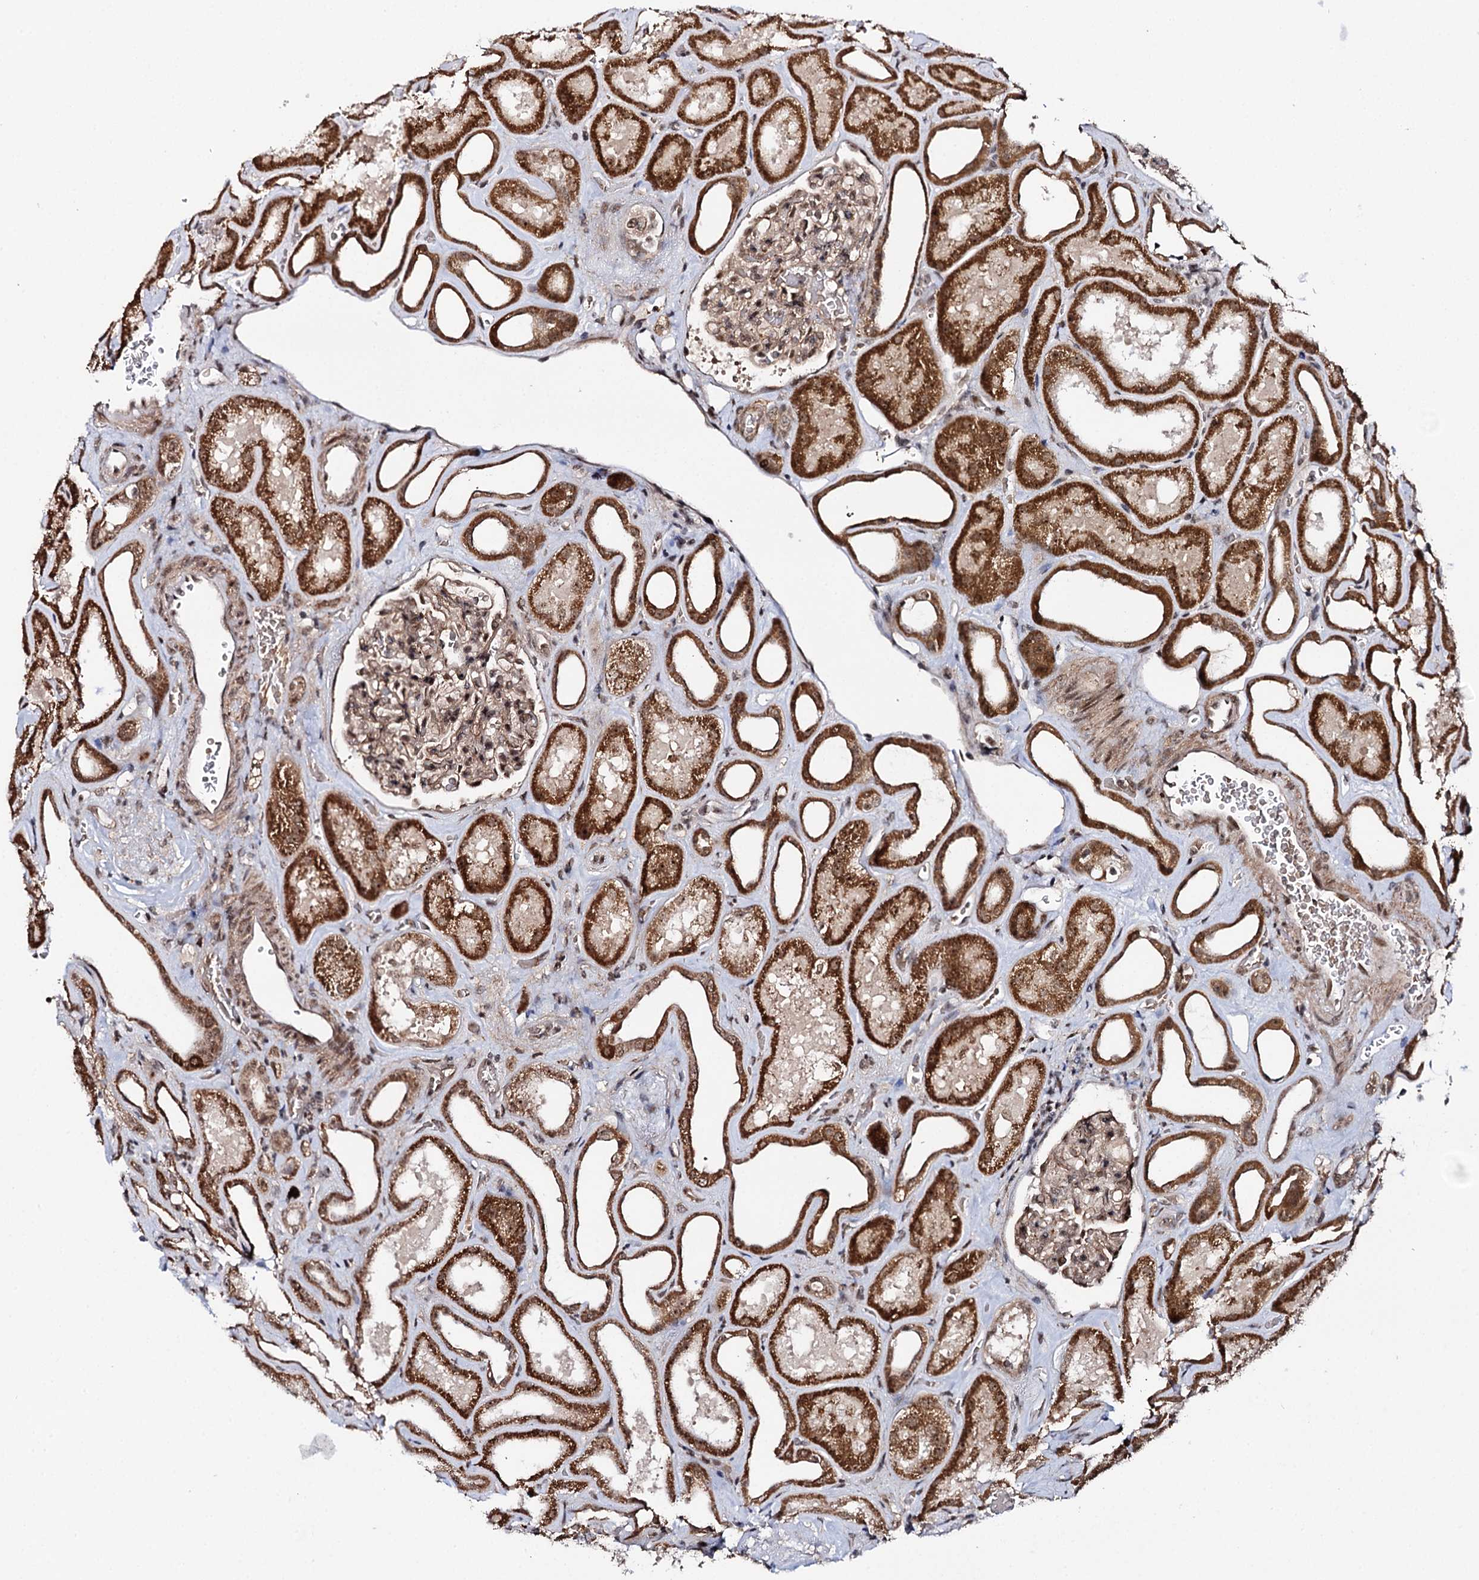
{"staining": {"intensity": "moderate", "quantity": ">75%", "location": "cytoplasmic/membranous,nuclear"}, "tissue": "kidney", "cell_type": "Cells in glomeruli", "image_type": "normal", "snomed": [{"axis": "morphology", "description": "Normal tissue, NOS"}, {"axis": "morphology", "description": "Adenocarcinoma, NOS"}, {"axis": "topography", "description": "Kidney"}], "caption": "A medium amount of moderate cytoplasmic/membranous,nuclear positivity is appreciated in about >75% of cells in glomeruli in benign kidney. The protein of interest is shown in brown color, while the nuclei are stained blue.", "gene": "BUD13", "patient": {"sex": "female", "age": 68}}